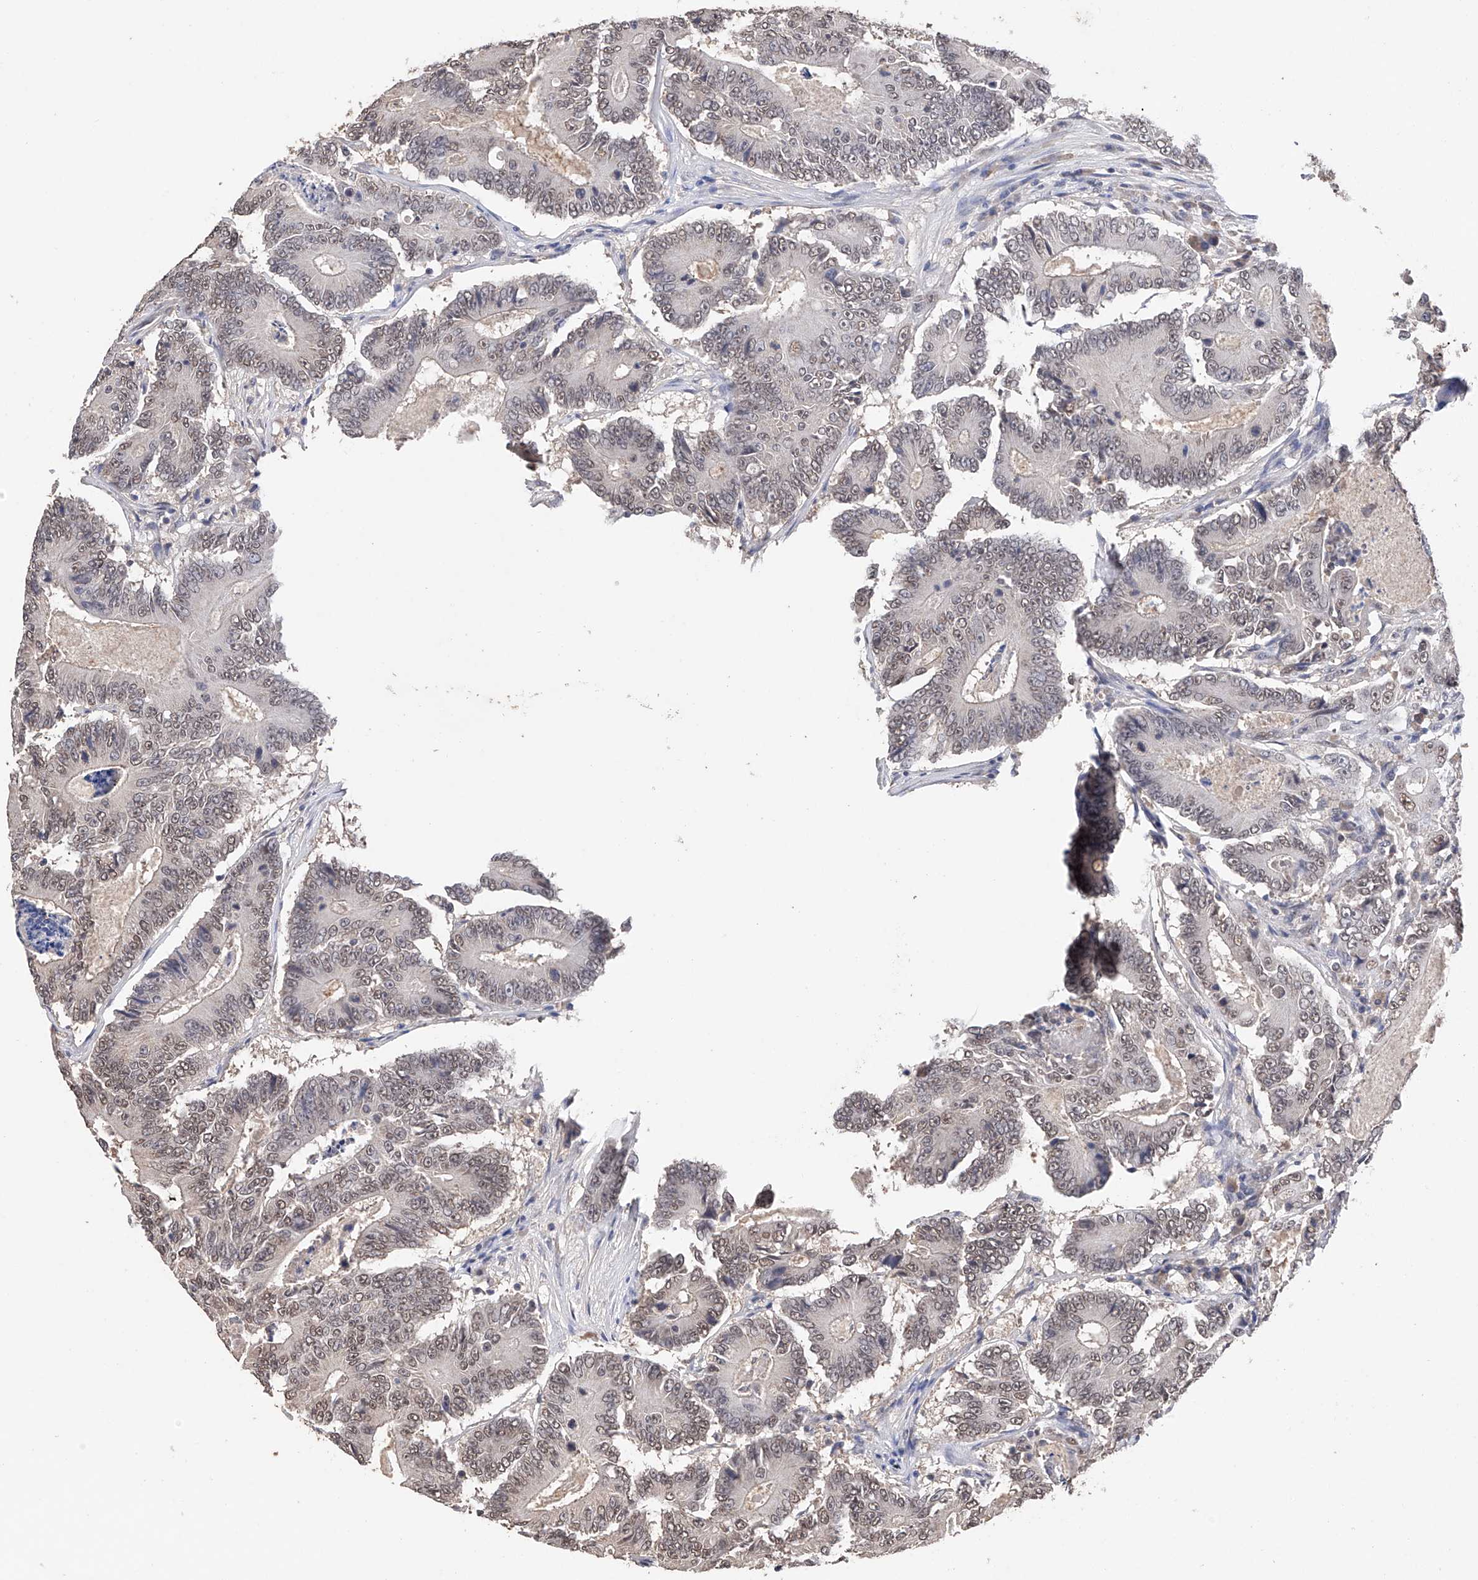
{"staining": {"intensity": "weak", "quantity": "25%-75%", "location": "nuclear"}, "tissue": "colorectal cancer", "cell_type": "Tumor cells", "image_type": "cancer", "snomed": [{"axis": "morphology", "description": "Adenocarcinoma, NOS"}, {"axis": "topography", "description": "Colon"}], "caption": "Adenocarcinoma (colorectal) was stained to show a protein in brown. There is low levels of weak nuclear staining in approximately 25%-75% of tumor cells. (DAB (3,3'-diaminobenzidine) IHC, brown staining for protein, blue staining for nuclei).", "gene": "DMAP1", "patient": {"sex": "male", "age": 83}}